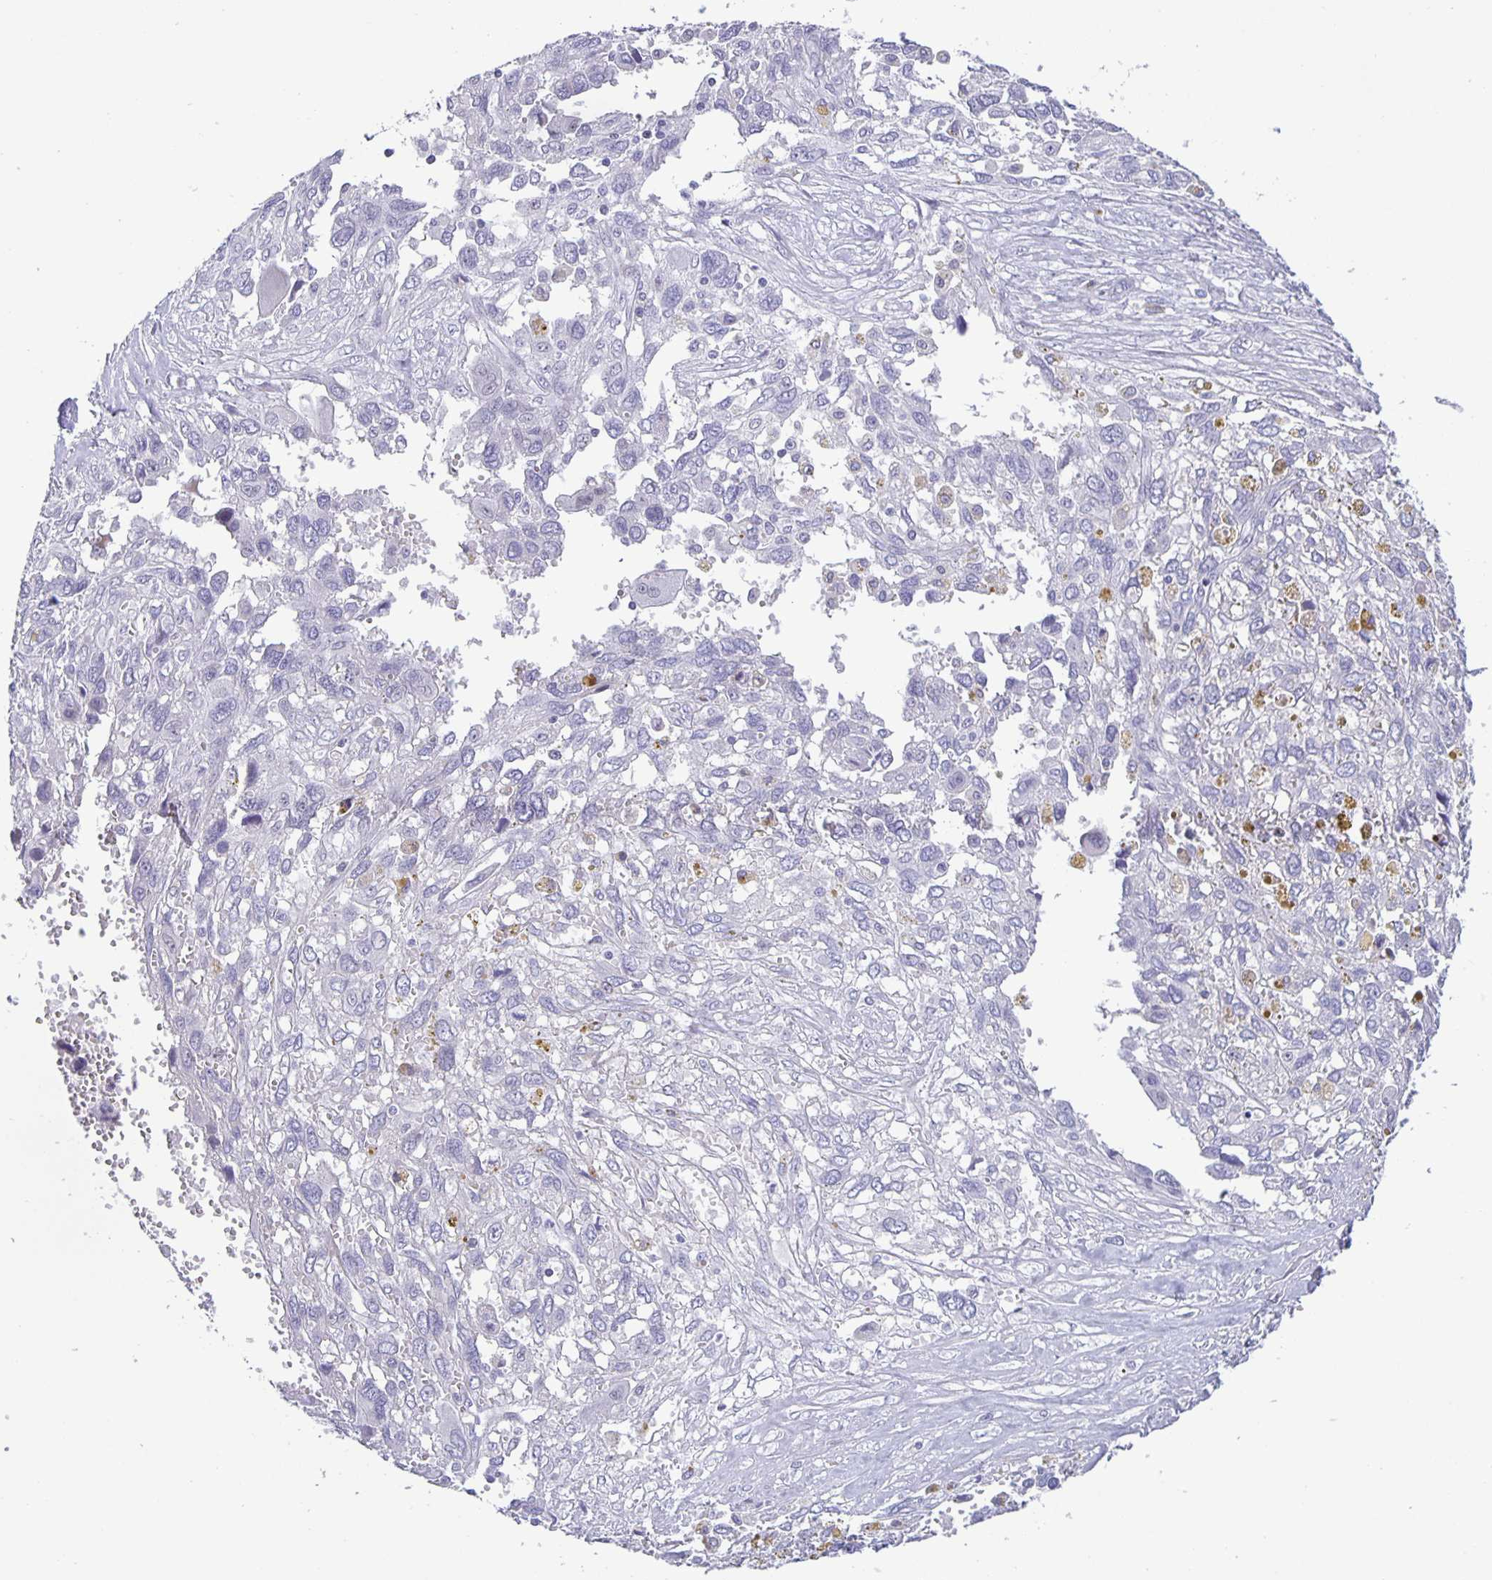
{"staining": {"intensity": "negative", "quantity": "none", "location": "none"}, "tissue": "pancreatic cancer", "cell_type": "Tumor cells", "image_type": "cancer", "snomed": [{"axis": "morphology", "description": "Adenocarcinoma, NOS"}, {"axis": "topography", "description": "Pancreas"}], "caption": "Protein analysis of pancreatic cancer (adenocarcinoma) reveals no significant positivity in tumor cells. (IHC, brightfield microscopy, high magnification).", "gene": "PHRF1", "patient": {"sex": "female", "age": 47}}